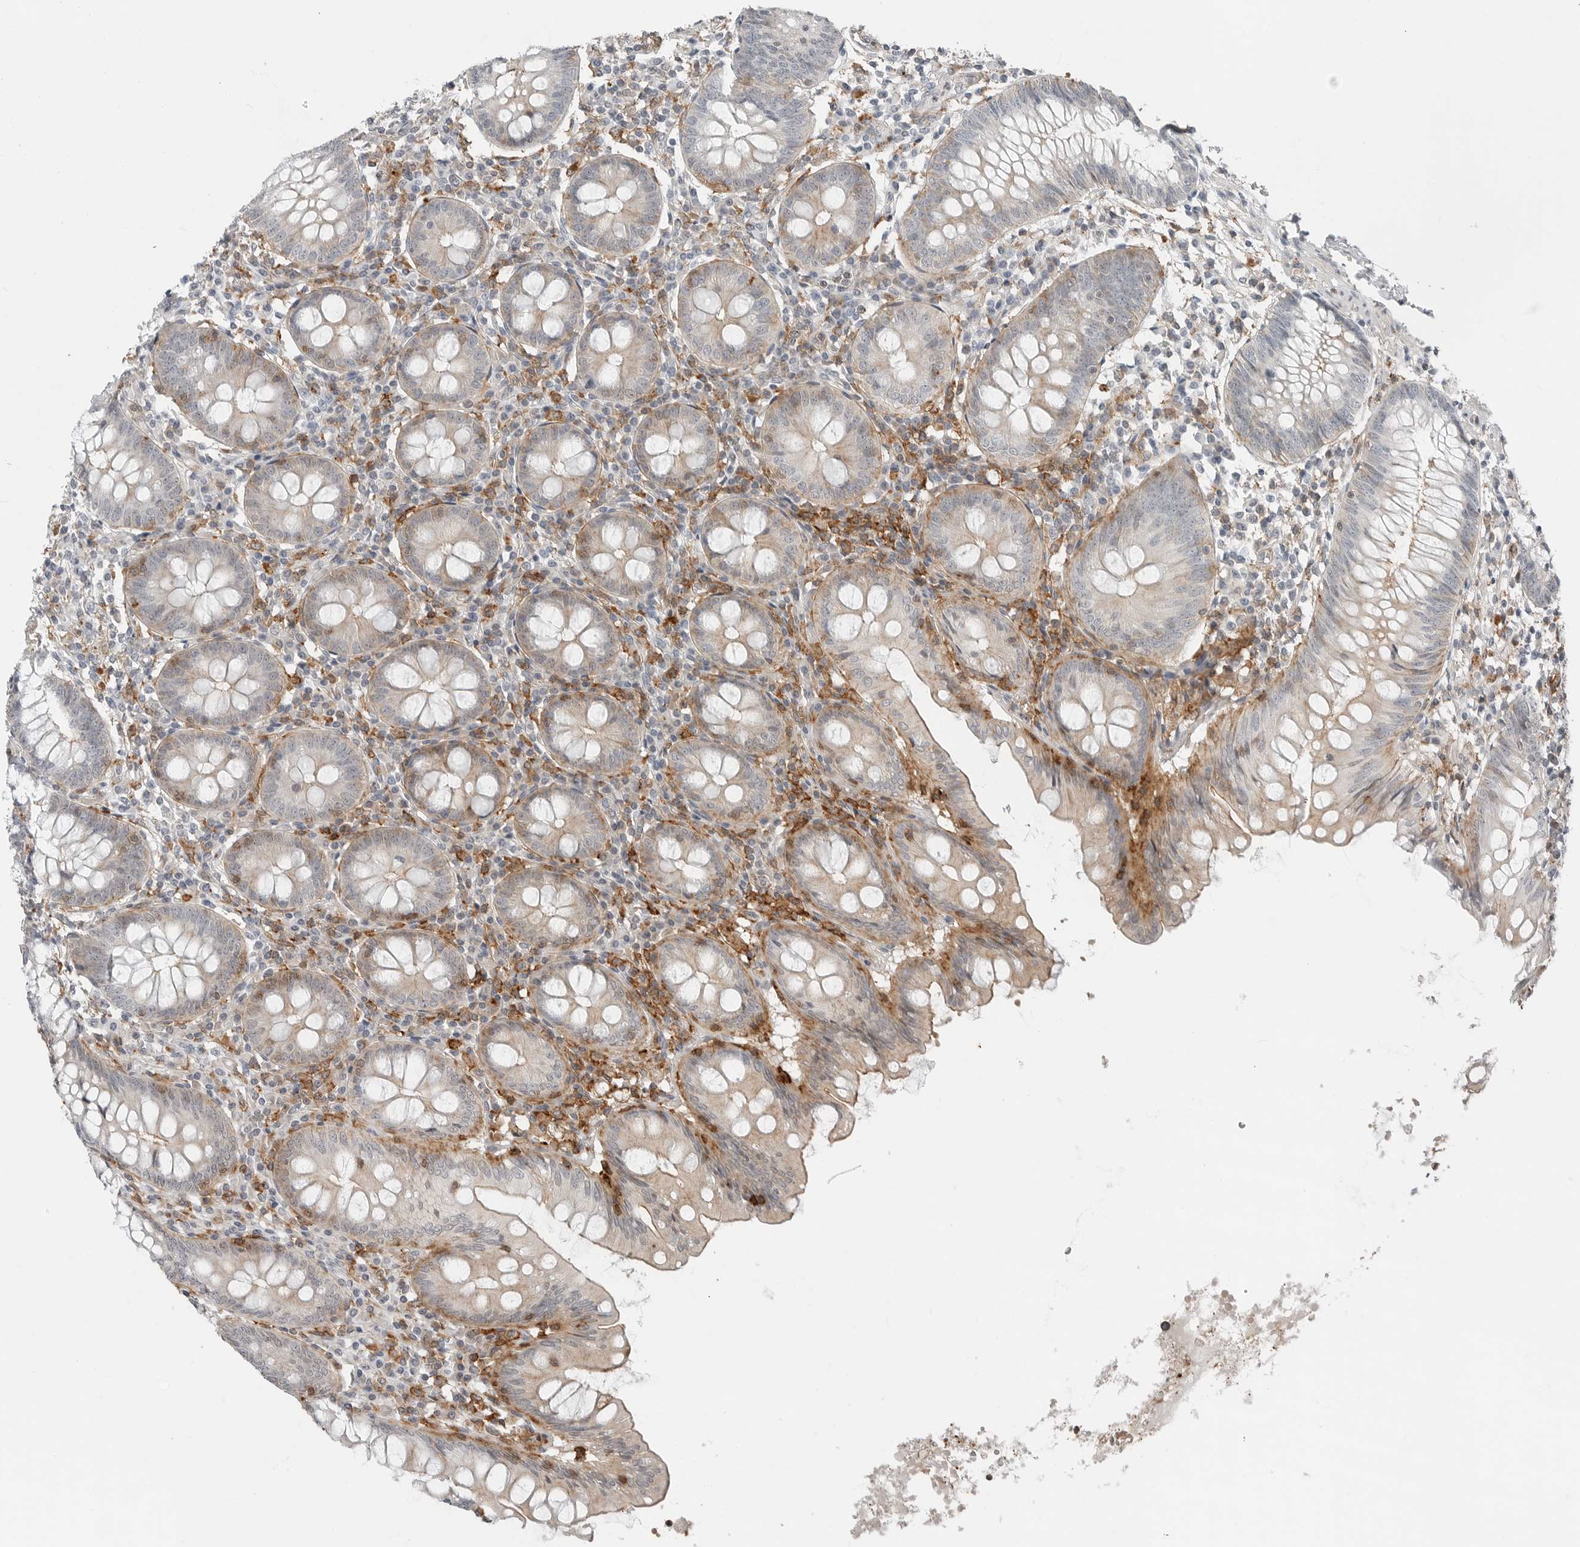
{"staining": {"intensity": "moderate", "quantity": "25%-75%", "location": "cytoplasmic/membranous"}, "tissue": "appendix", "cell_type": "Glandular cells", "image_type": "normal", "snomed": [{"axis": "morphology", "description": "Normal tissue, NOS"}, {"axis": "topography", "description": "Appendix"}], "caption": "Immunohistochemistry (IHC) (DAB) staining of unremarkable human appendix shows moderate cytoplasmic/membranous protein staining in about 25%-75% of glandular cells. The staining was performed using DAB, with brown indicating positive protein expression. Nuclei are stained blue with hematoxylin.", "gene": "LEFTY2", "patient": {"sex": "female", "age": 54}}